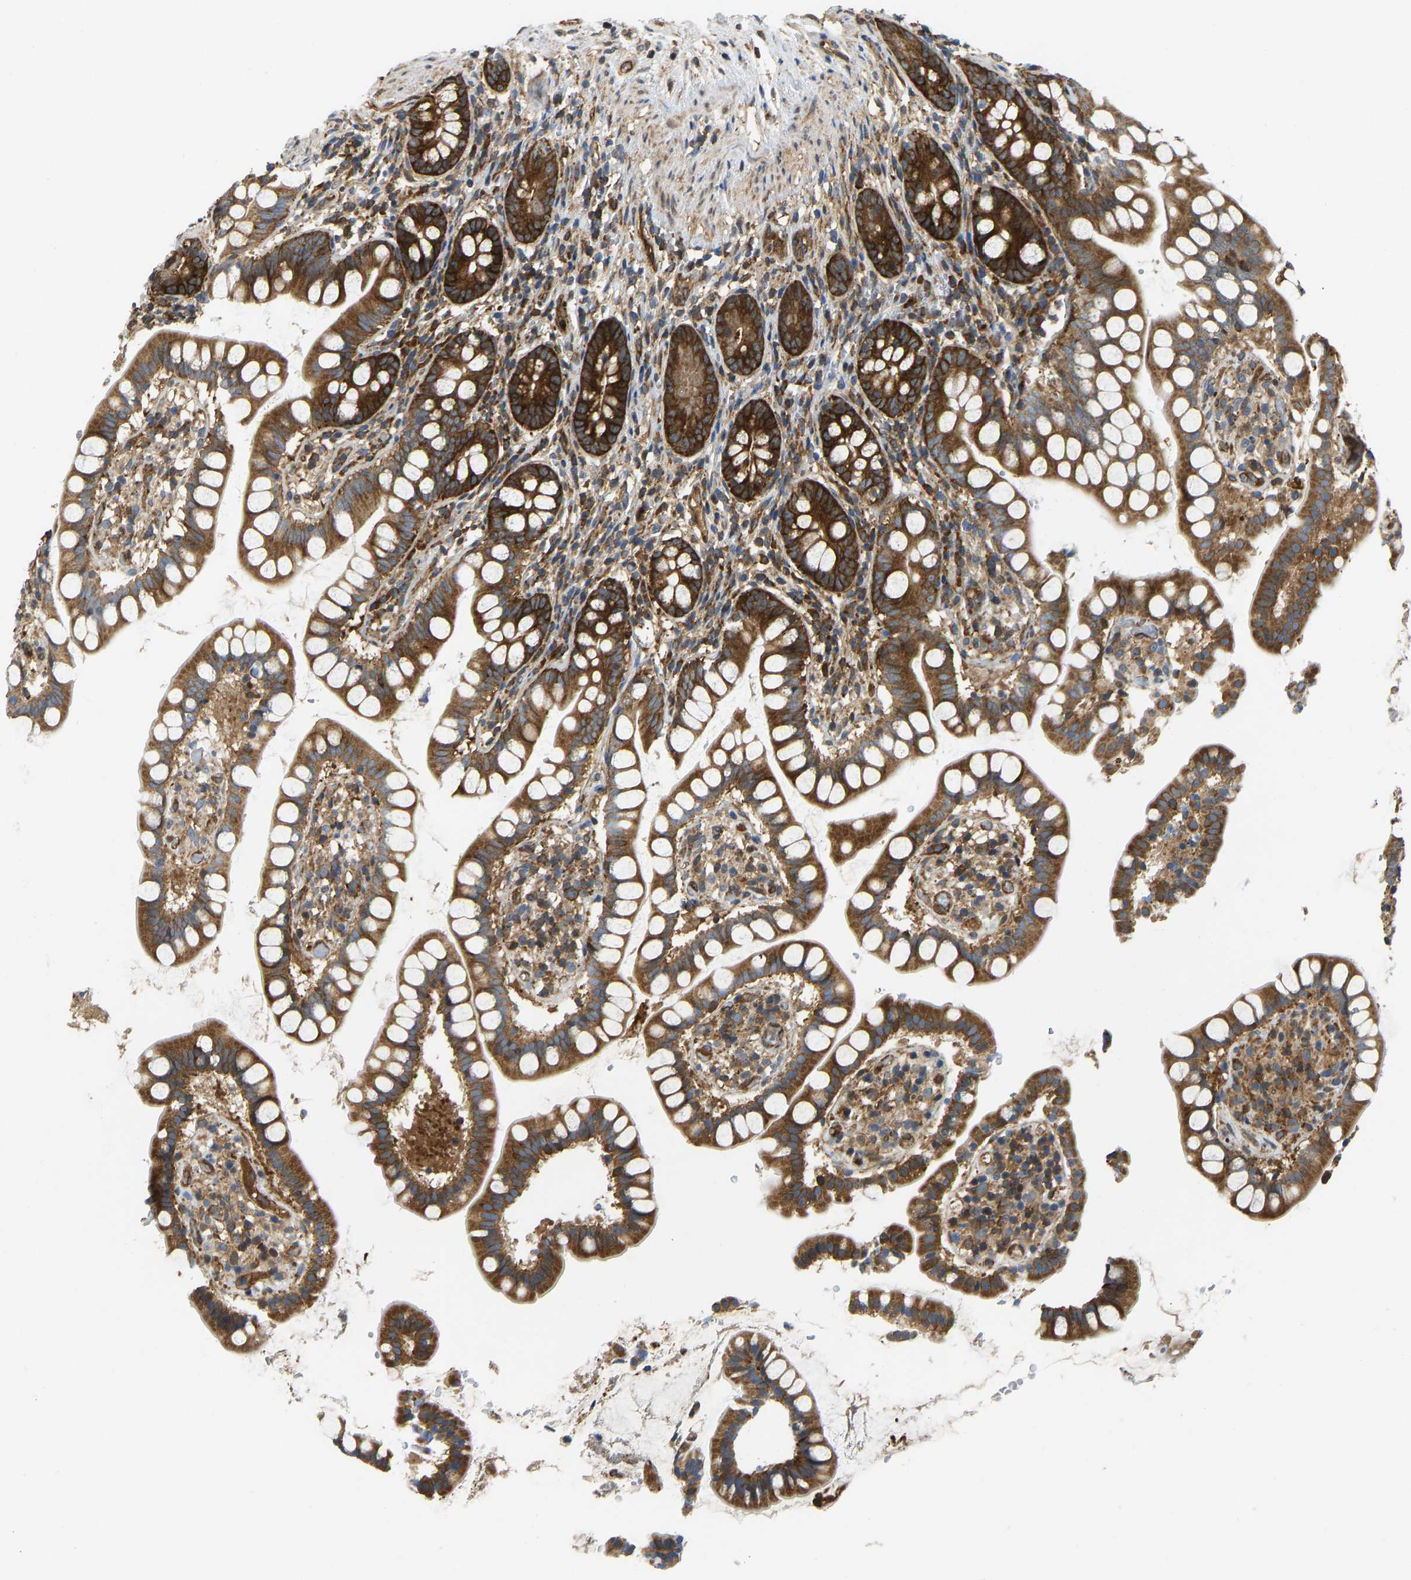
{"staining": {"intensity": "strong", "quantity": ">75%", "location": "cytoplasmic/membranous"}, "tissue": "small intestine", "cell_type": "Glandular cells", "image_type": "normal", "snomed": [{"axis": "morphology", "description": "Normal tissue, NOS"}, {"axis": "topography", "description": "Small intestine"}], "caption": "Immunohistochemical staining of unremarkable small intestine shows strong cytoplasmic/membranous protein staining in about >75% of glandular cells. The staining was performed using DAB to visualize the protein expression in brown, while the nuclei were stained in blue with hematoxylin (Magnification: 20x).", "gene": "RASGRF2", "patient": {"sex": "female", "age": 84}}